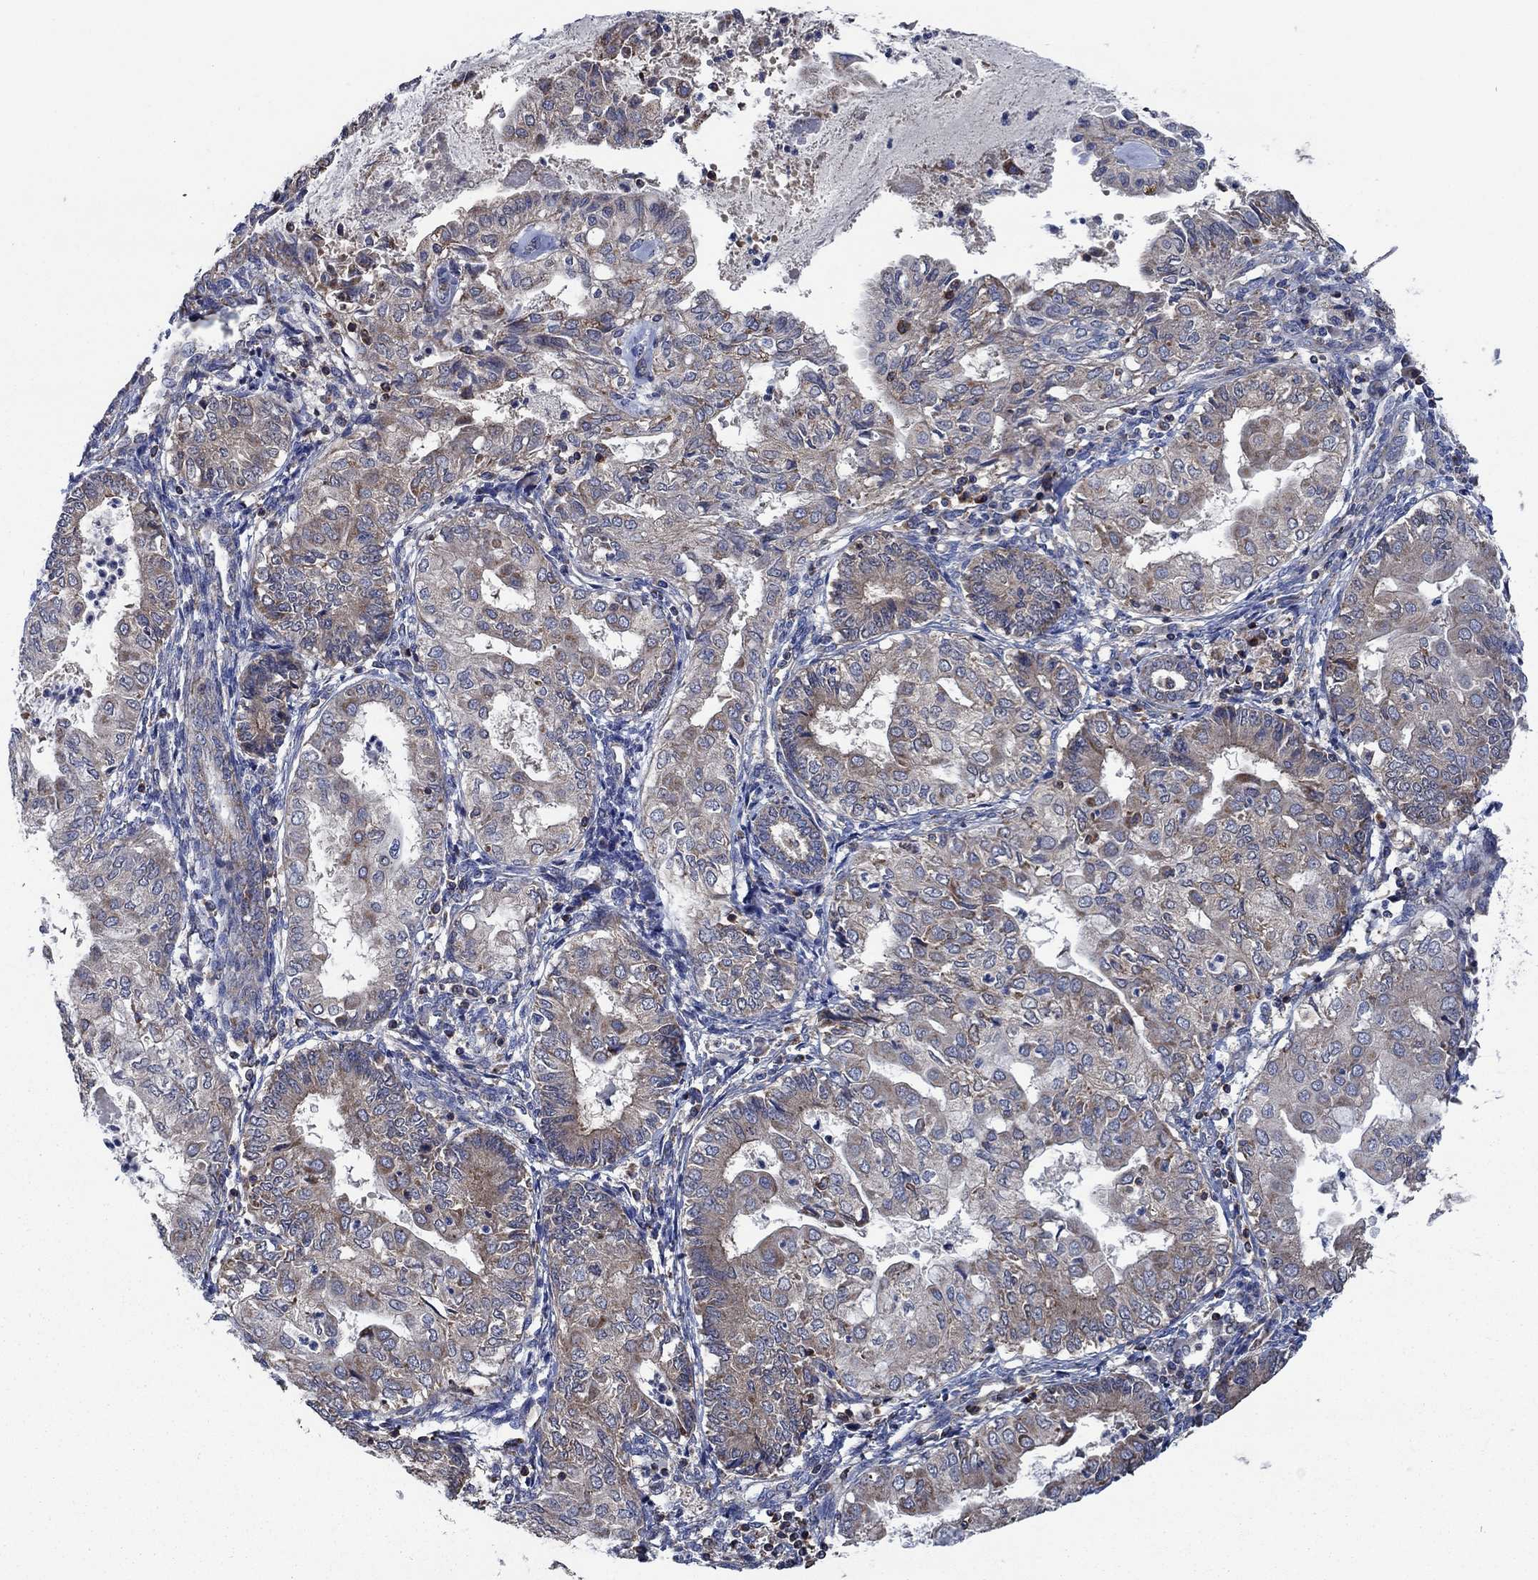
{"staining": {"intensity": "weak", "quantity": ">75%", "location": "cytoplasmic/membranous"}, "tissue": "endometrial cancer", "cell_type": "Tumor cells", "image_type": "cancer", "snomed": [{"axis": "morphology", "description": "Adenocarcinoma, NOS"}, {"axis": "topography", "description": "Endometrium"}], "caption": "This is a histology image of IHC staining of endometrial cancer, which shows weak expression in the cytoplasmic/membranous of tumor cells.", "gene": "STXBP6", "patient": {"sex": "female", "age": 68}}